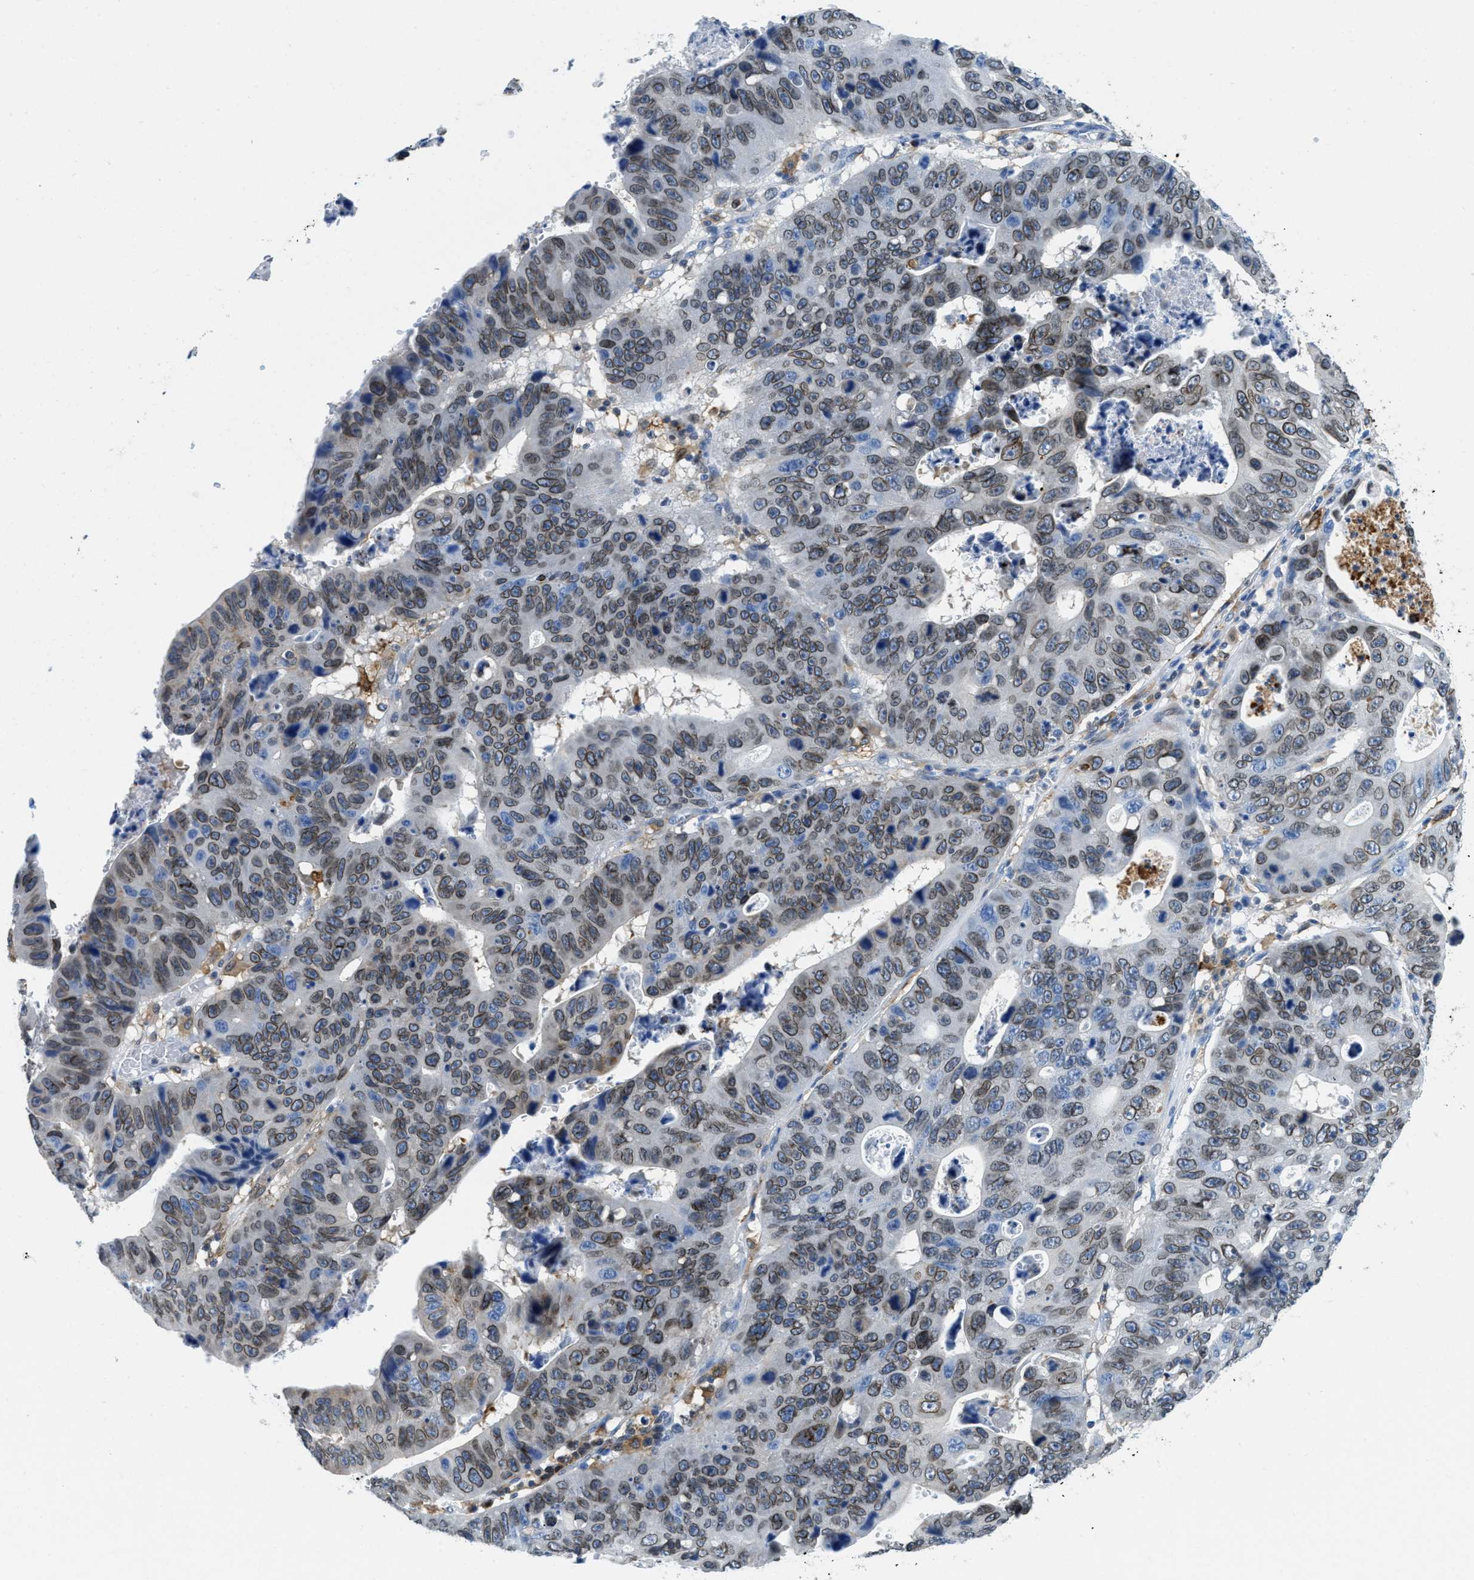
{"staining": {"intensity": "weak", "quantity": ">75%", "location": "cytoplasmic/membranous,nuclear"}, "tissue": "stomach cancer", "cell_type": "Tumor cells", "image_type": "cancer", "snomed": [{"axis": "morphology", "description": "Adenocarcinoma, NOS"}, {"axis": "topography", "description": "Stomach"}], "caption": "Protein staining displays weak cytoplasmic/membranous and nuclear staining in about >75% of tumor cells in stomach cancer.", "gene": "CD226", "patient": {"sex": "male", "age": 59}}